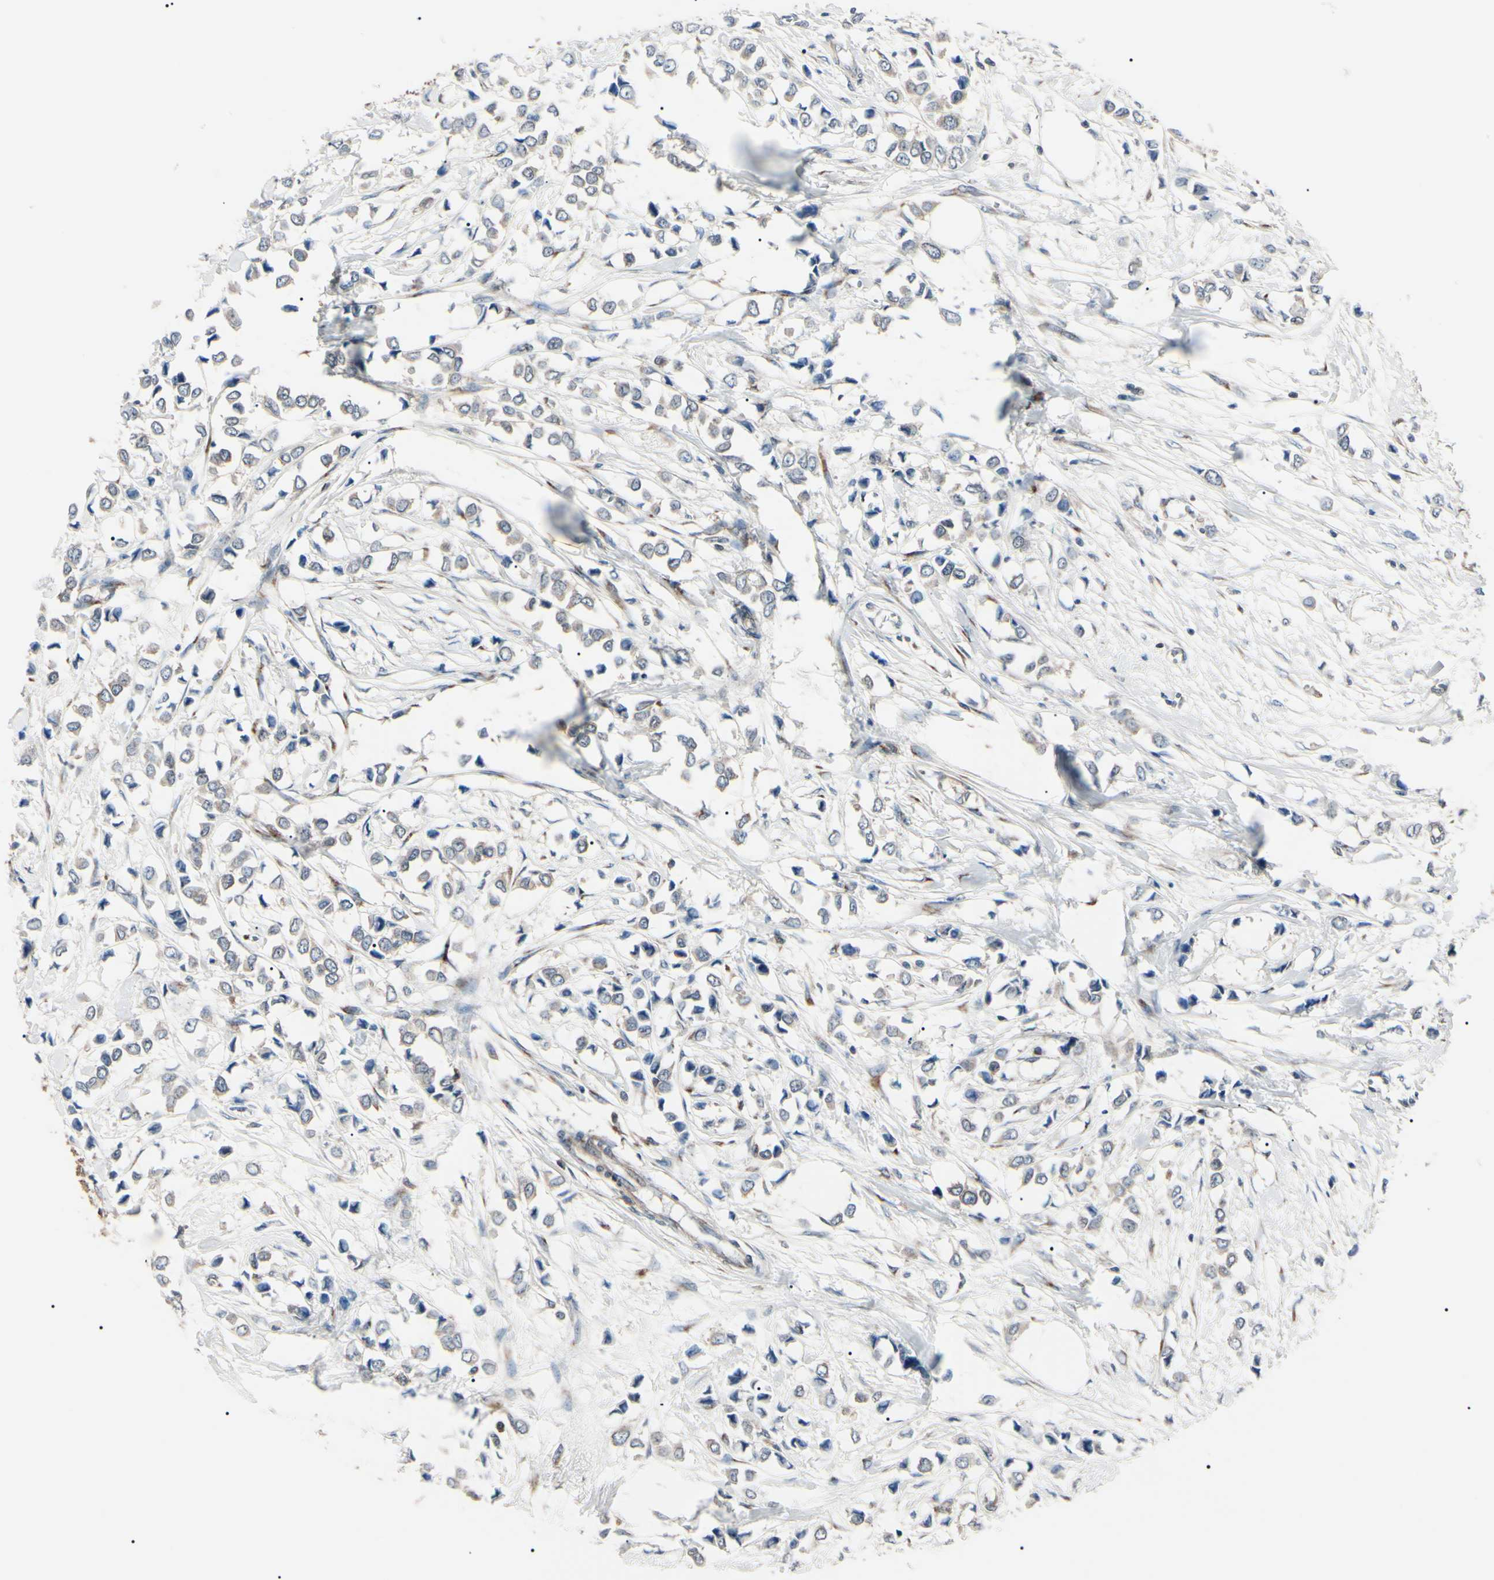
{"staining": {"intensity": "negative", "quantity": "none", "location": "none"}, "tissue": "breast cancer", "cell_type": "Tumor cells", "image_type": "cancer", "snomed": [{"axis": "morphology", "description": "Lobular carcinoma"}, {"axis": "topography", "description": "Breast"}], "caption": "Tumor cells are negative for brown protein staining in breast lobular carcinoma.", "gene": "MAPRE1", "patient": {"sex": "female", "age": 51}}